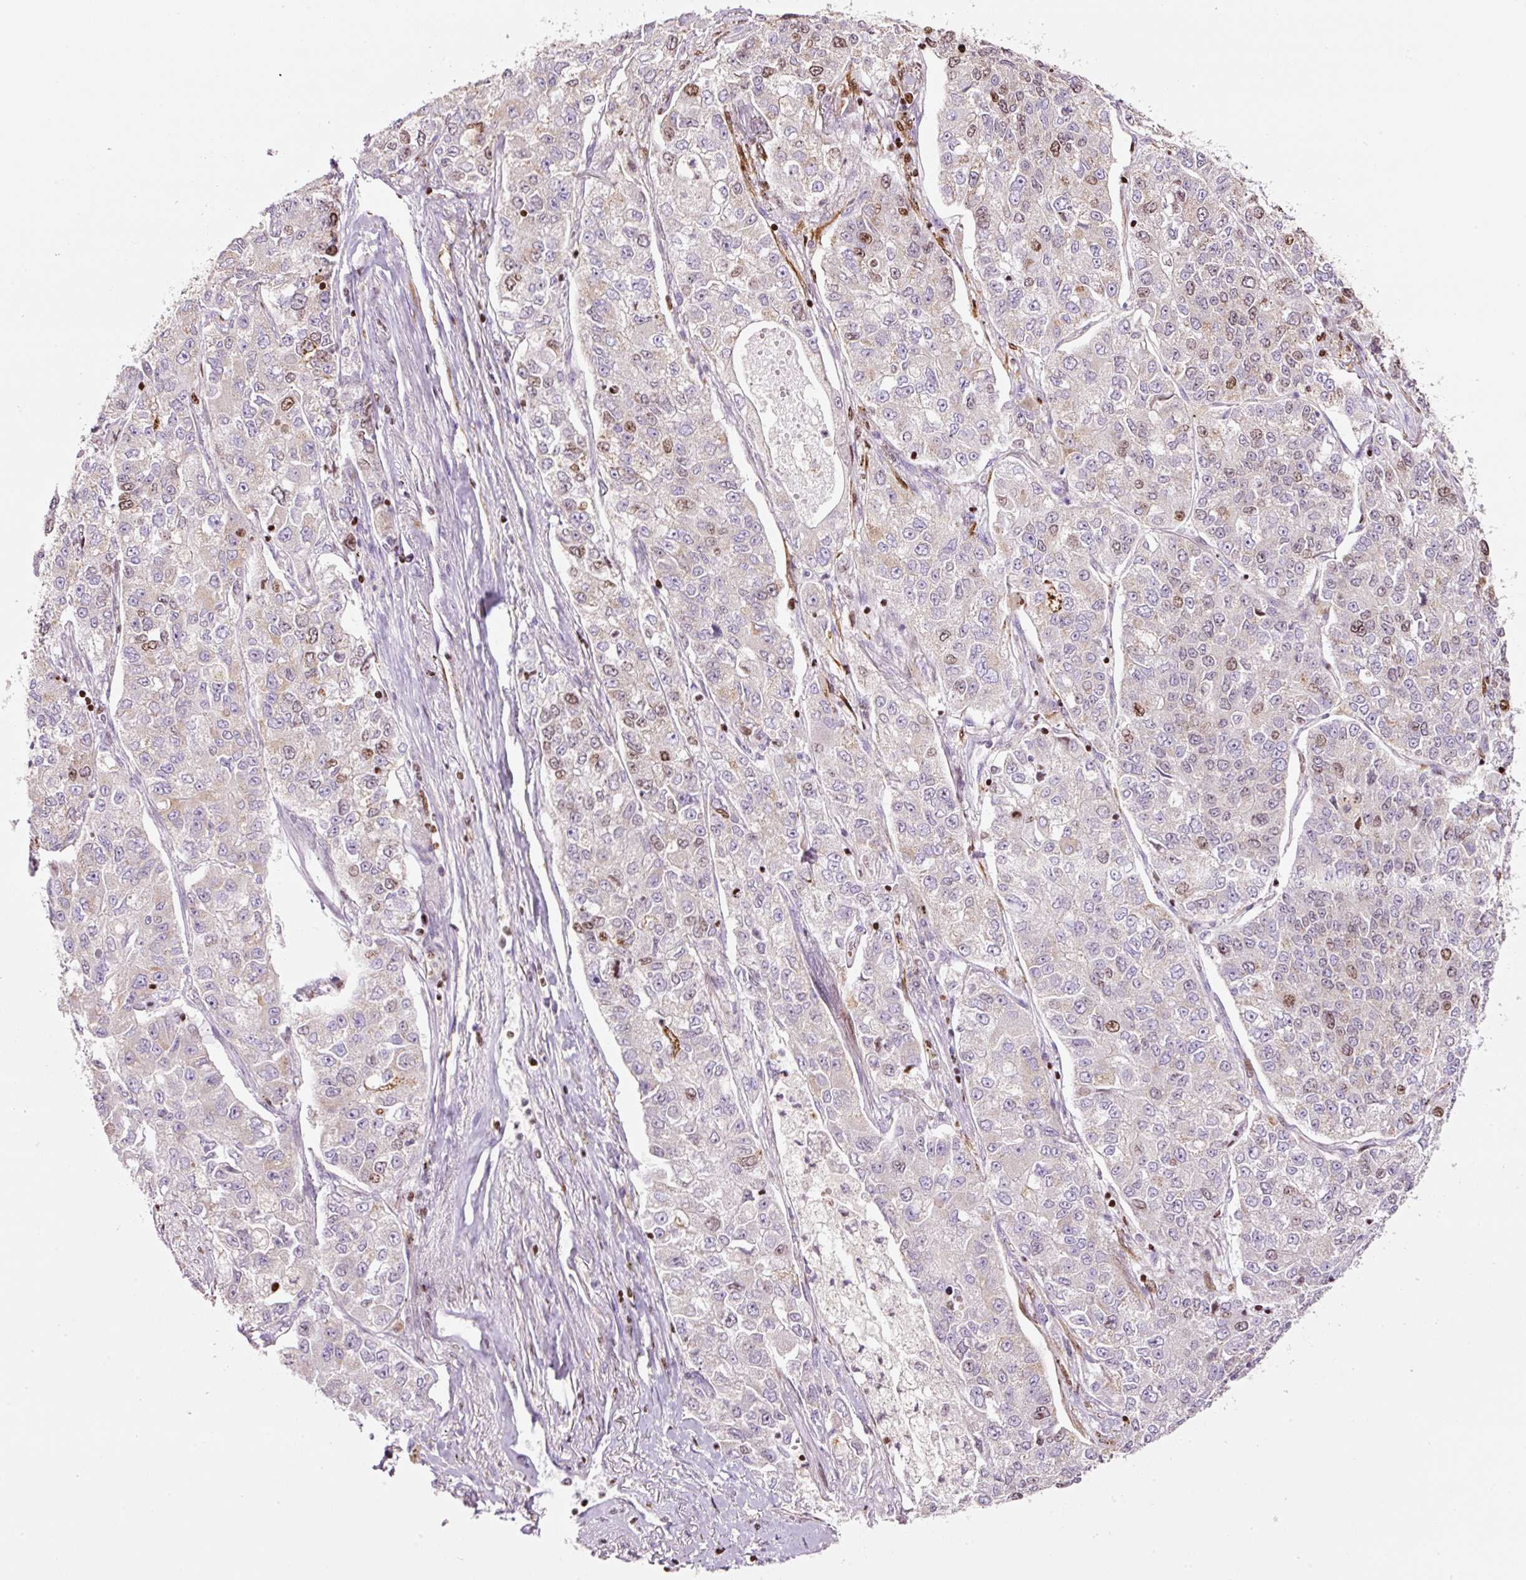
{"staining": {"intensity": "moderate", "quantity": "<25%", "location": "nuclear"}, "tissue": "lung cancer", "cell_type": "Tumor cells", "image_type": "cancer", "snomed": [{"axis": "morphology", "description": "Adenocarcinoma, NOS"}, {"axis": "topography", "description": "Lung"}], "caption": "This histopathology image displays IHC staining of human adenocarcinoma (lung), with low moderate nuclear positivity in approximately <25% of tumor cells.", "gene": "TMEM8B", "patient": {"sex": "male", "age": 49}}